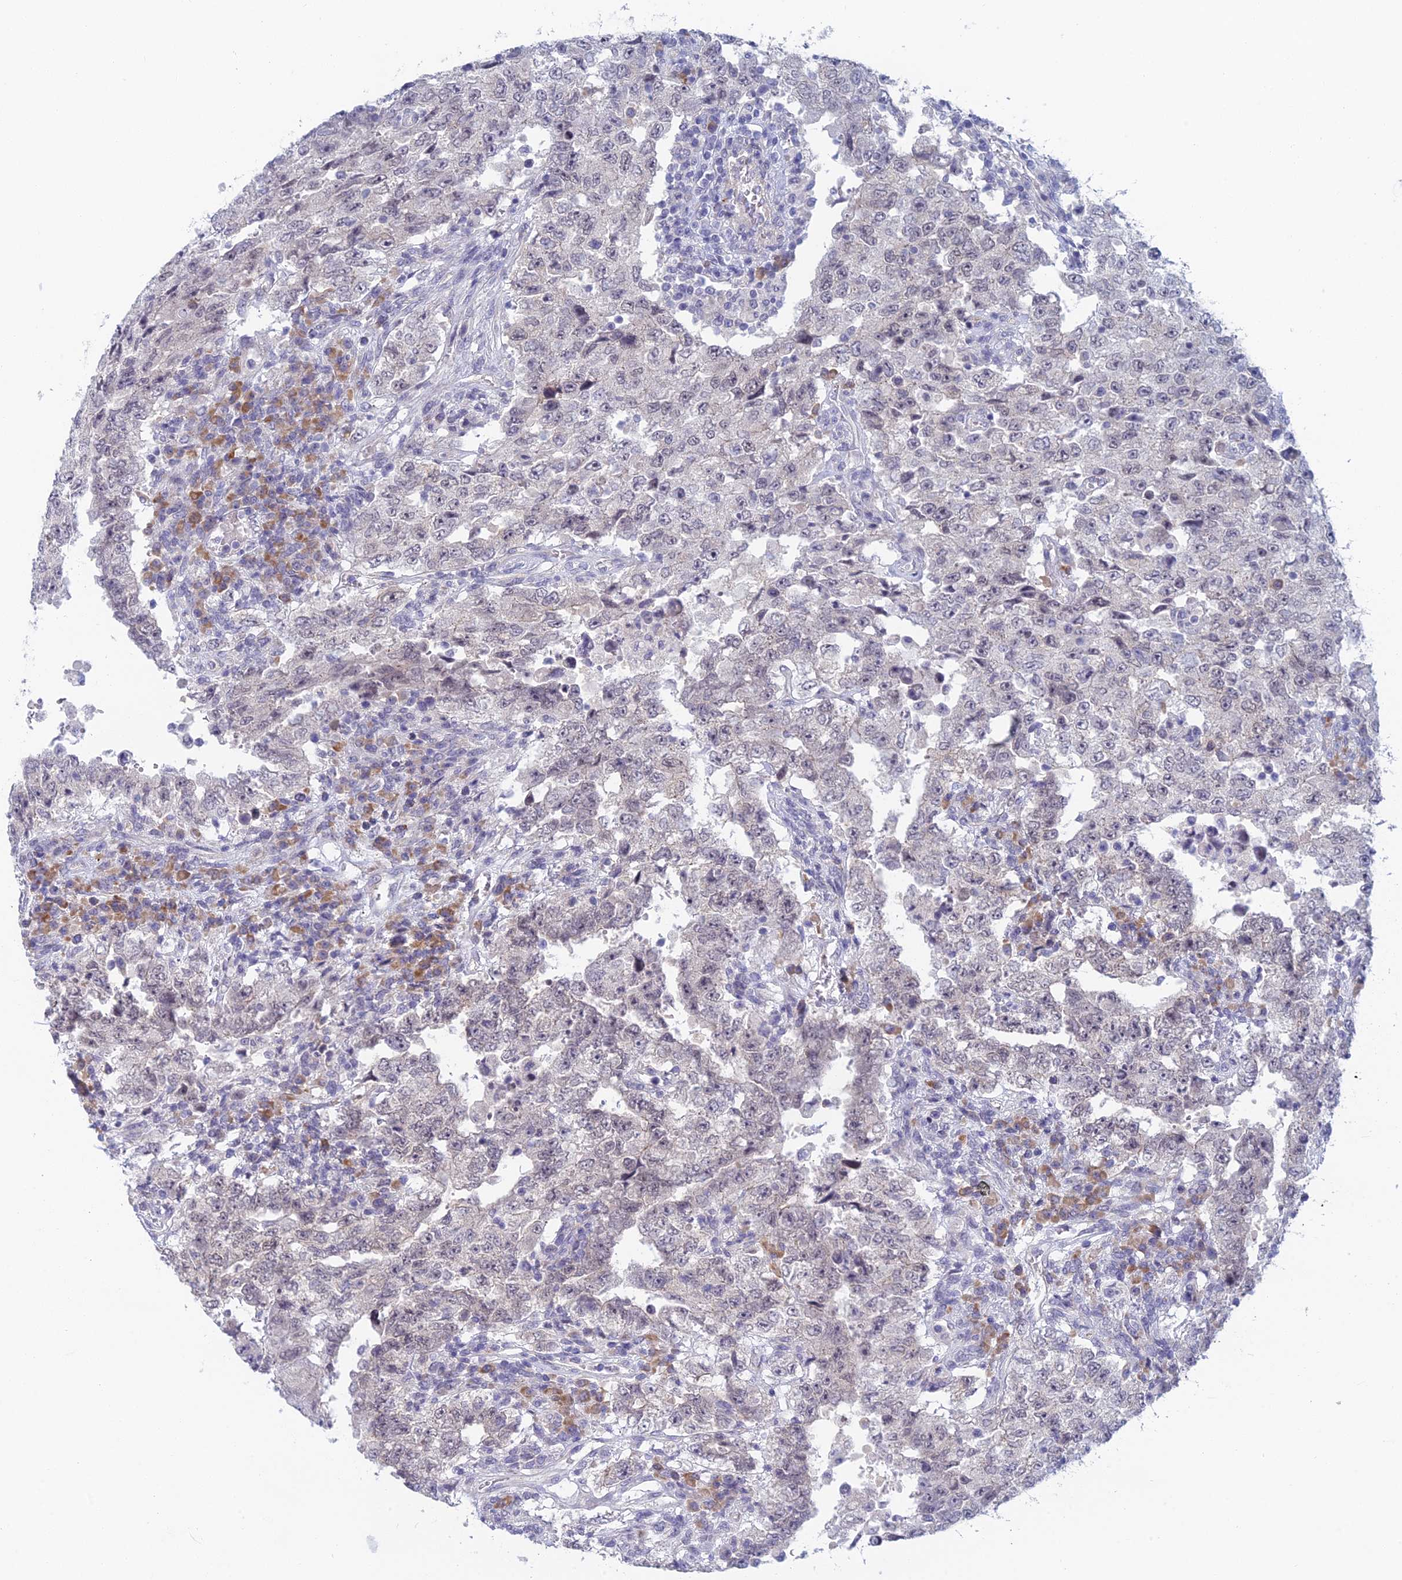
{"staining": {"intensity": "negative", "quantity": "none", "location": "none"}, "tissue": "testis cancer", "cell_type": "Tumor cells", "image_type": "cancer", "snomed": [{"axis": "morphology", "description": "Carcinoma, Embryonal, NOS"}, {"axis": "topography", "description": "Testis"}], "caption": "Immunohistochemistry photomicrograph of neoplastic tissue: testis embryonal carcinoma stained with DAB (3,3'-diaminobenzidine) displays no significant protein staining in tumor cells.", "gene": "PPP1R26", "patient": {"sex": "male", "age": 26}}